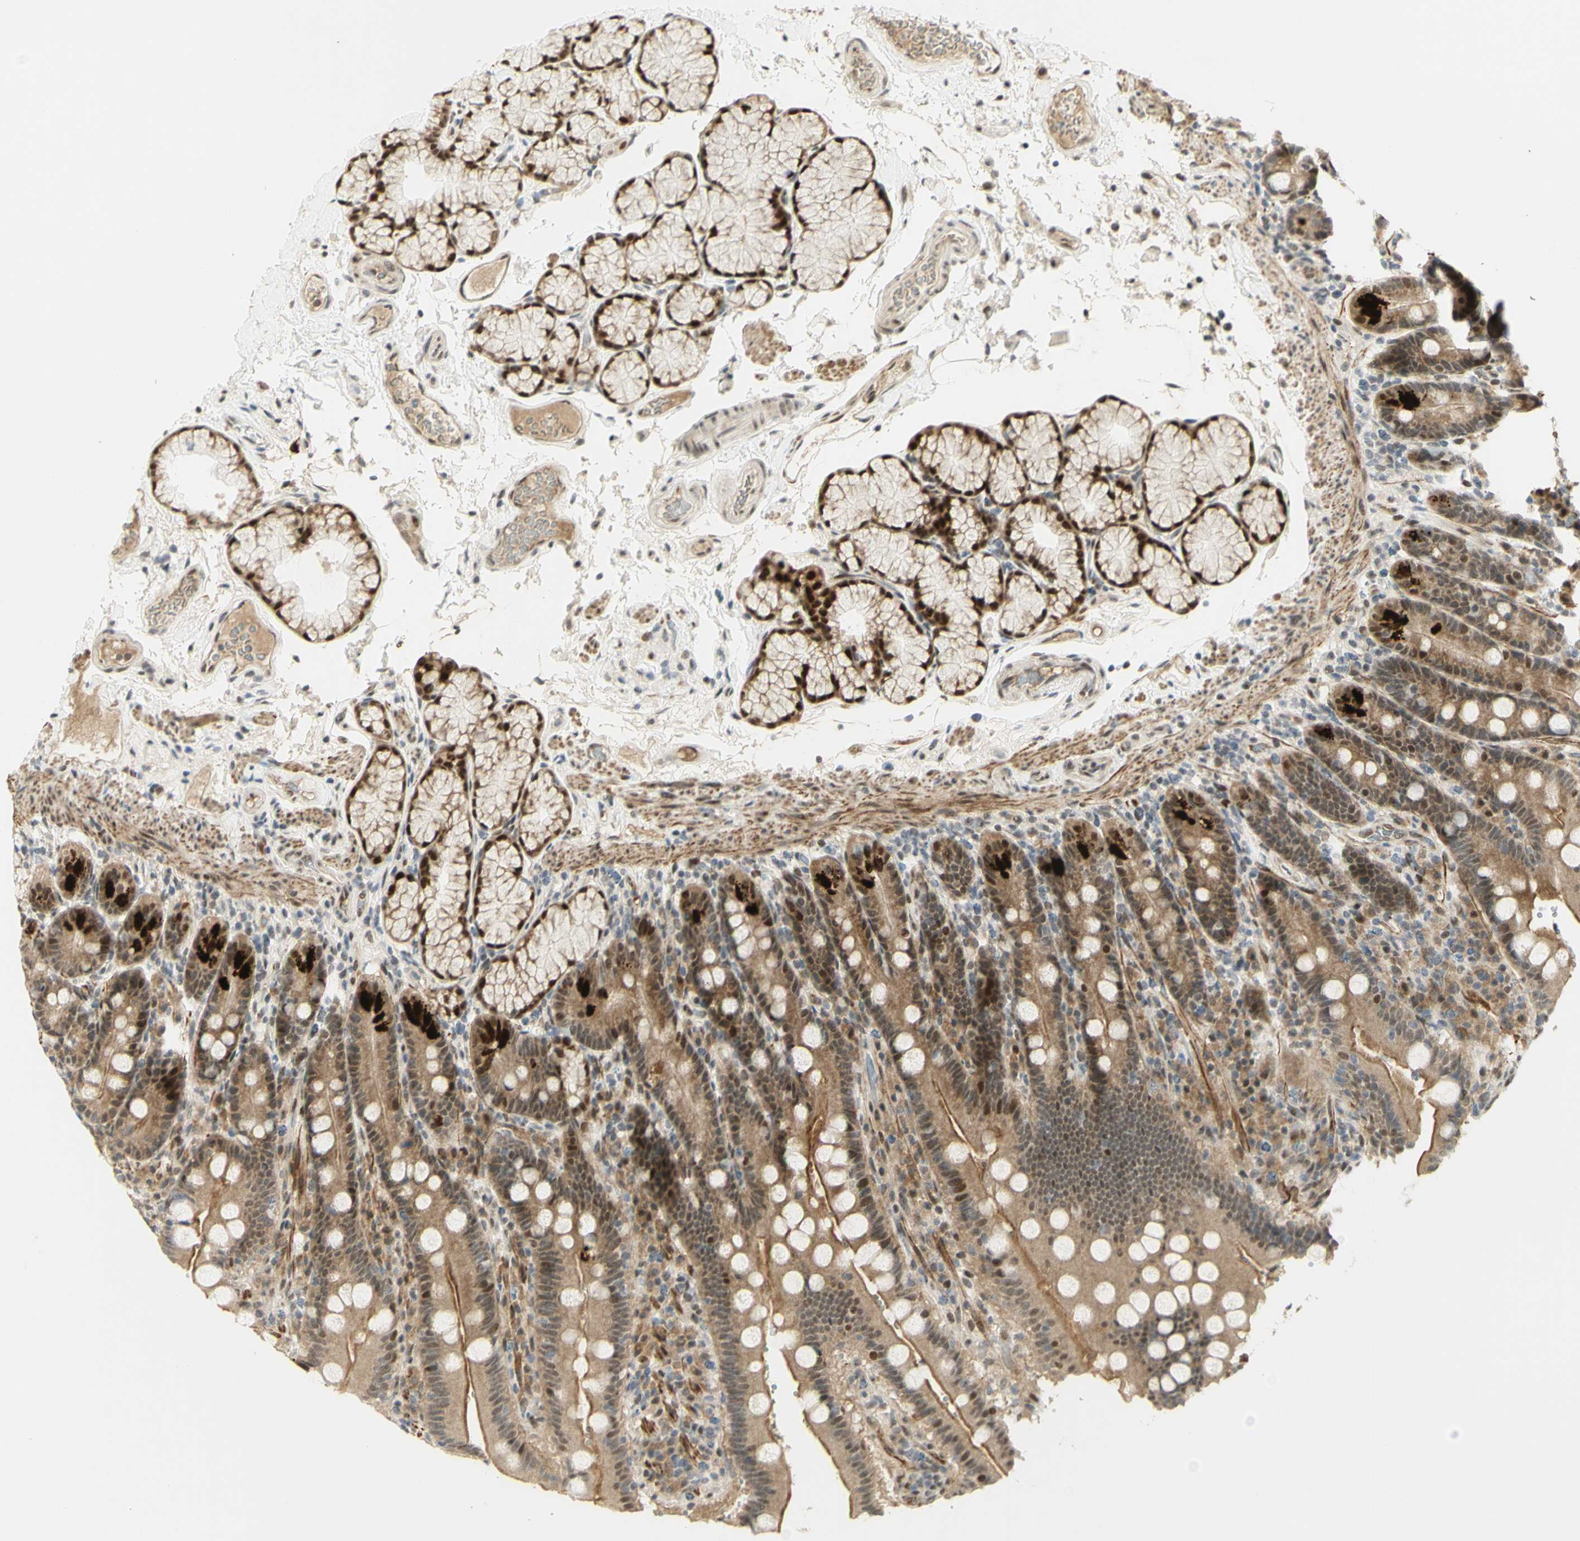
{"staining": {"intensity": "moderate", "quantity": ">75%", "location": "cytoplasmic/membranous,nuclear"}, "tissue": "duodenum", "cell_type": "Glandular cells", "image_type": "normal", "snomed": [{"axis": "morphology", "description": "Normal tissue, NOS"}, {"axis": "topography", "description": "Small intestine, NOS"}], "caption": "Immunohistochemistry (IHC) (DAB) staining of unremarkable human duodenum shows moderate cytoplasmic/membranous,nuclear protein expression in approximately >75% of glandular cells.", "gene": "DDX1", "patient": {"sex": "female", "age": 71}}